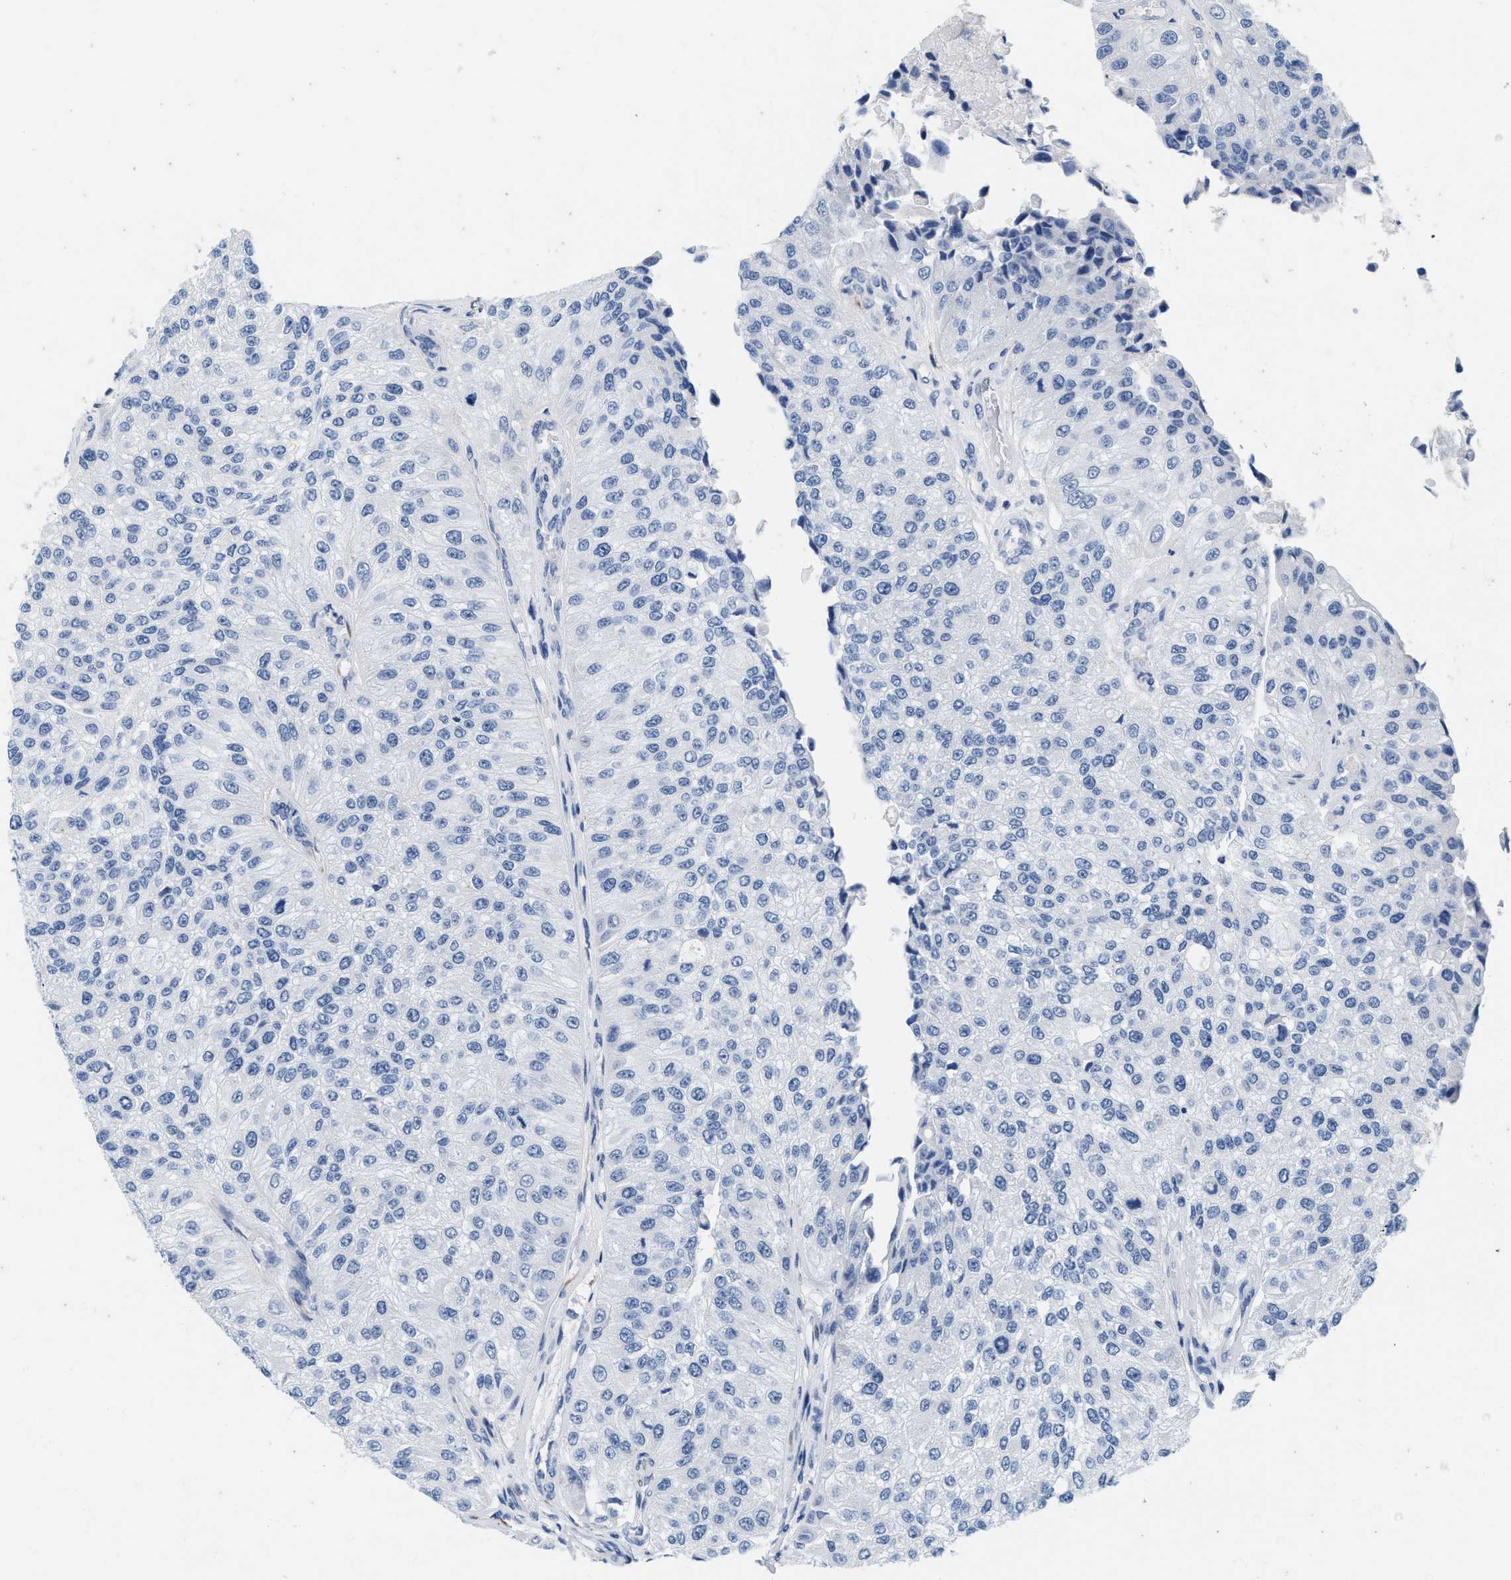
{"staining": {"intensity": "negative", "quantity": "none", "location": "none"}, "tissue": "urothelial cancer", "cell_type": "Tumor cells", "image_type": "cancer", "snomed": [{"axis": "morphology", "description": "Urothelial carcinoma, High grade"}, {"axis": "topography", "description": "Kidney"}, {"axis": "topography", "description": "Urinary bladder"}], "caption": "A high-resolution histopathology image shows IHC staining of urothelial cancer, which reveals no significant positivity in tumor cells.", "gene": "ABCB11", "patient": {"sex": "male", "age": 77}}